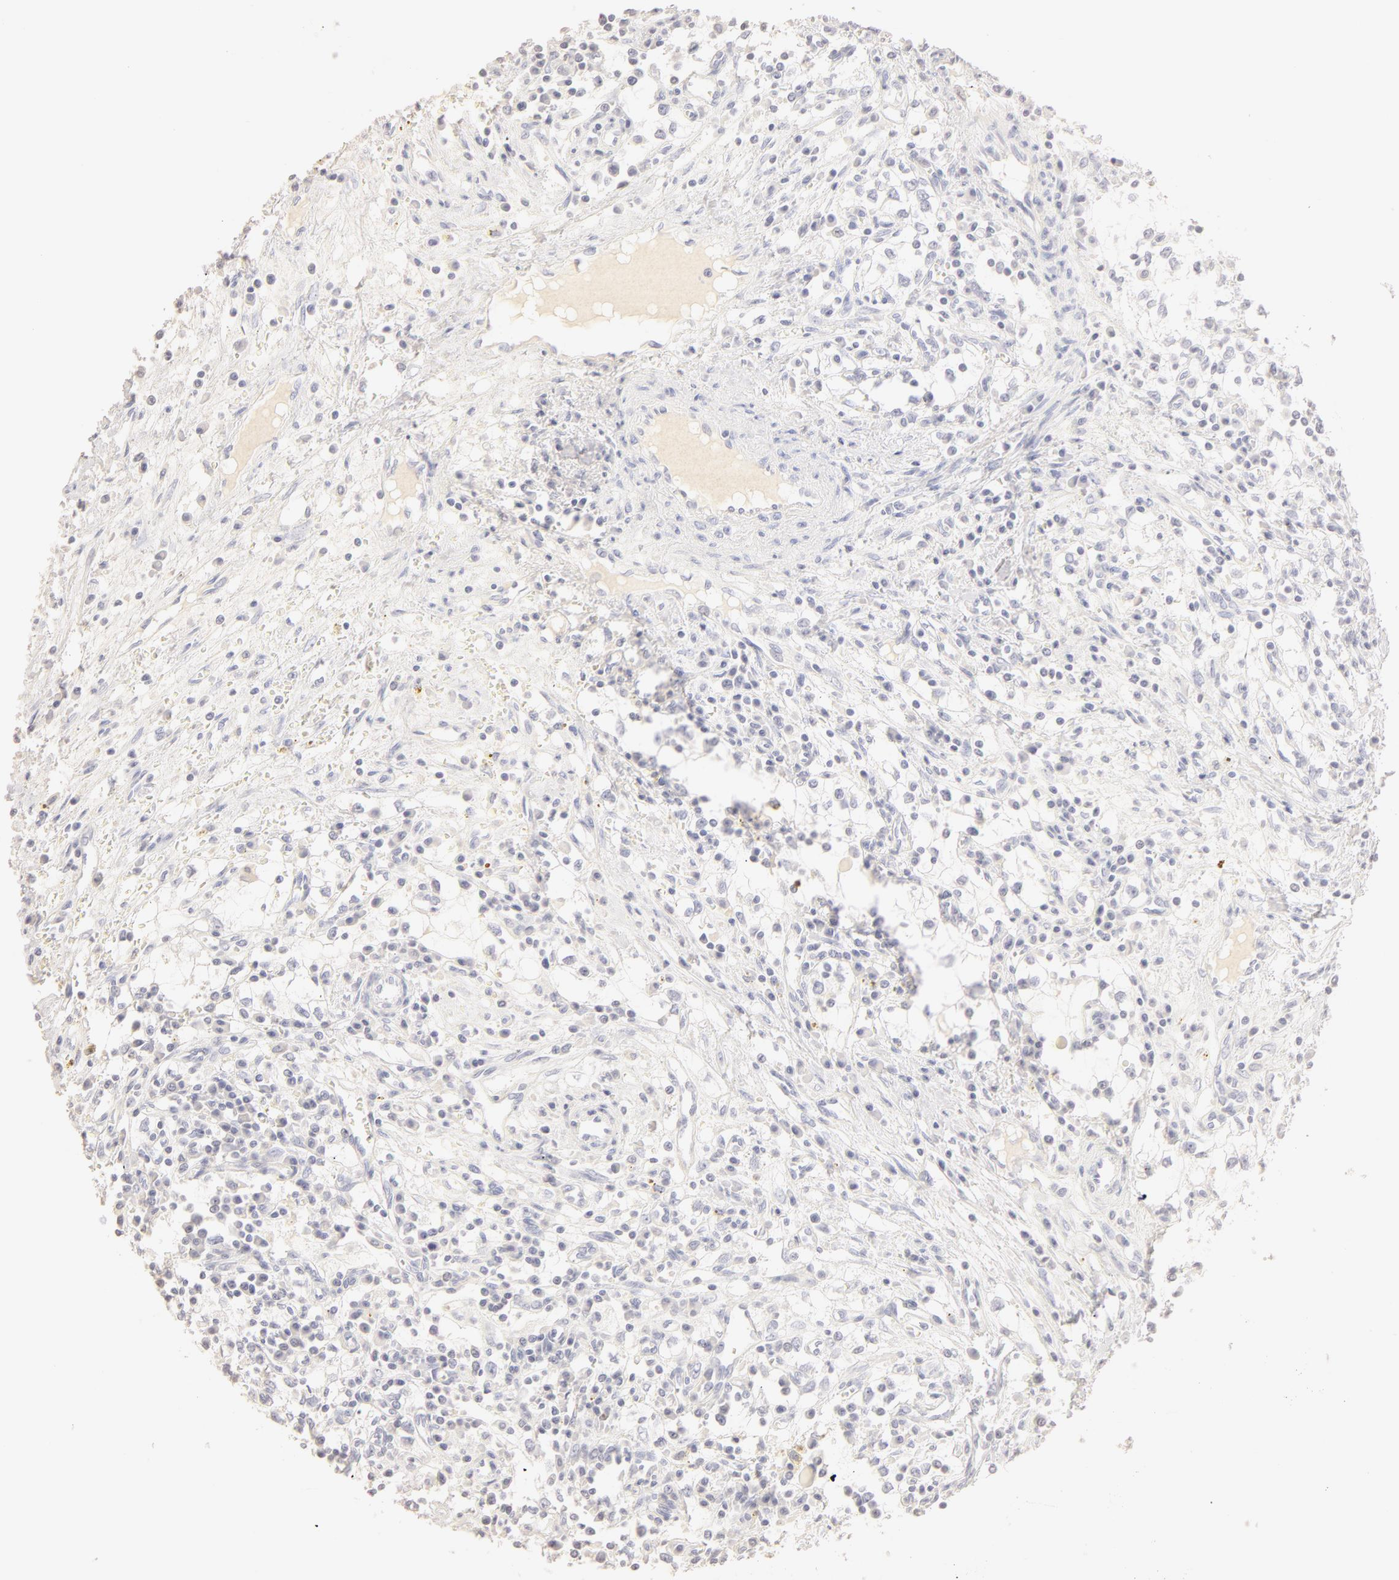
{"staining": {"intensity": "negative", "quantity": "none", "location": "none"}, "tissue": "renal cancer", "cell_type": "Tumor cells", "image_type": "cancer", "snomed": [{"axis": "morphology", "description": "Adenocarcinoma, NOS"}, {"axis": "topography", "description": "Kidney"}], "caption": "Protein analysis of renal cancer (adenocarcinoma) displays no significant expression in tumor cells.", "gene": "LGALS7B", "patient": {"sex": "male", "age": 82}}